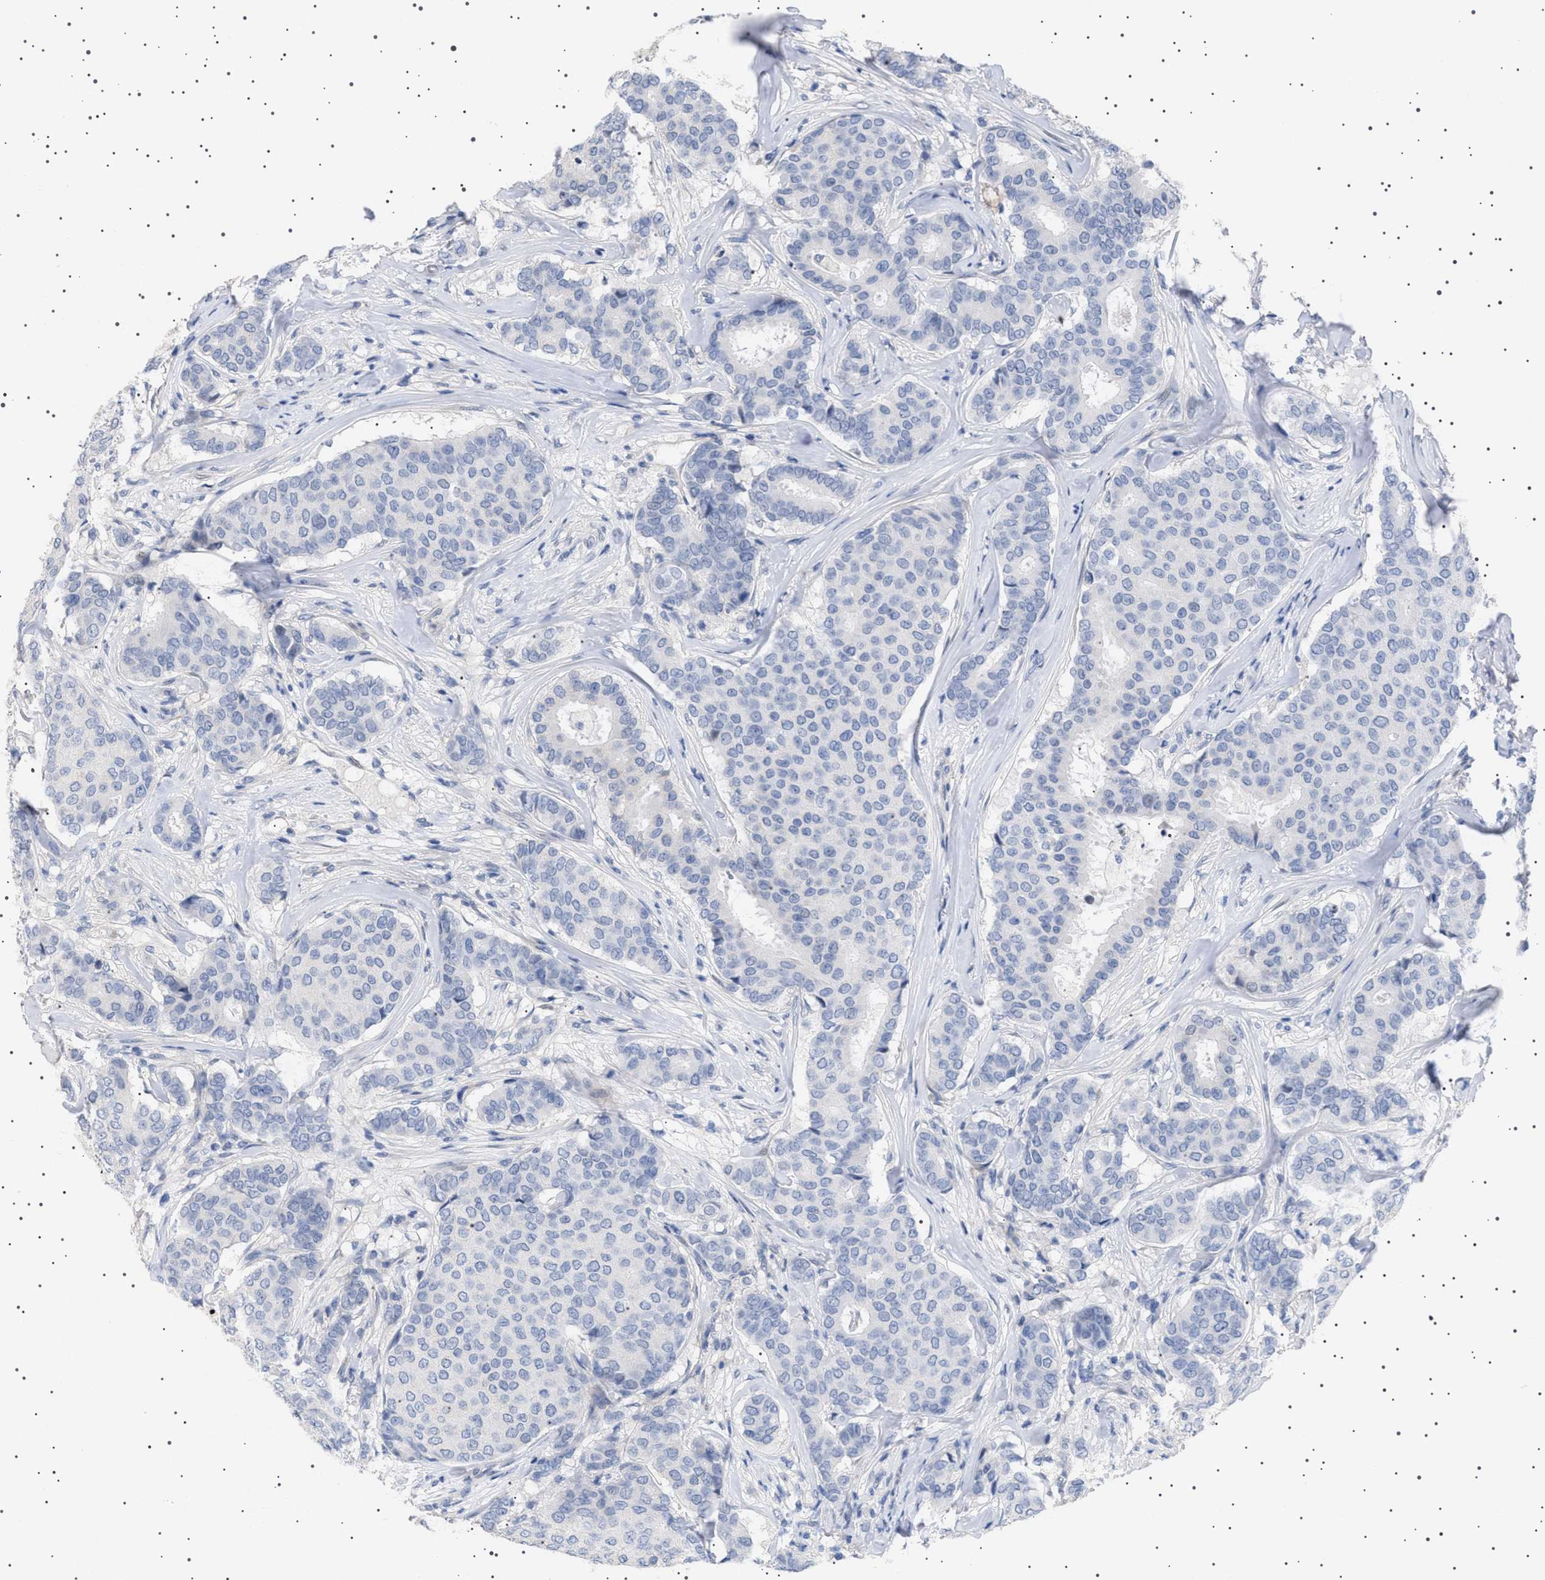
{"staining": {"intensity": "negative", "quantity": "none", "location": "none"}, "tissue": "breast cancer", "cell_type": "Tumor cells", "image_type": "cancer", "snomed": [{"axis": "morphology", "description": "Duct carcinoma"}, {"axis": "topography", "description": "Breast"}], "caption": "IHC photomicrograph of neoplastic tissue: human breast infiltrating ductal carcinoma stained with DAB (3,3'-diaminobenzidine) displays no significant protein expression in tumor cells.", "gene": "HTR1A", "patient": {"sex": "female", "age": 75}}